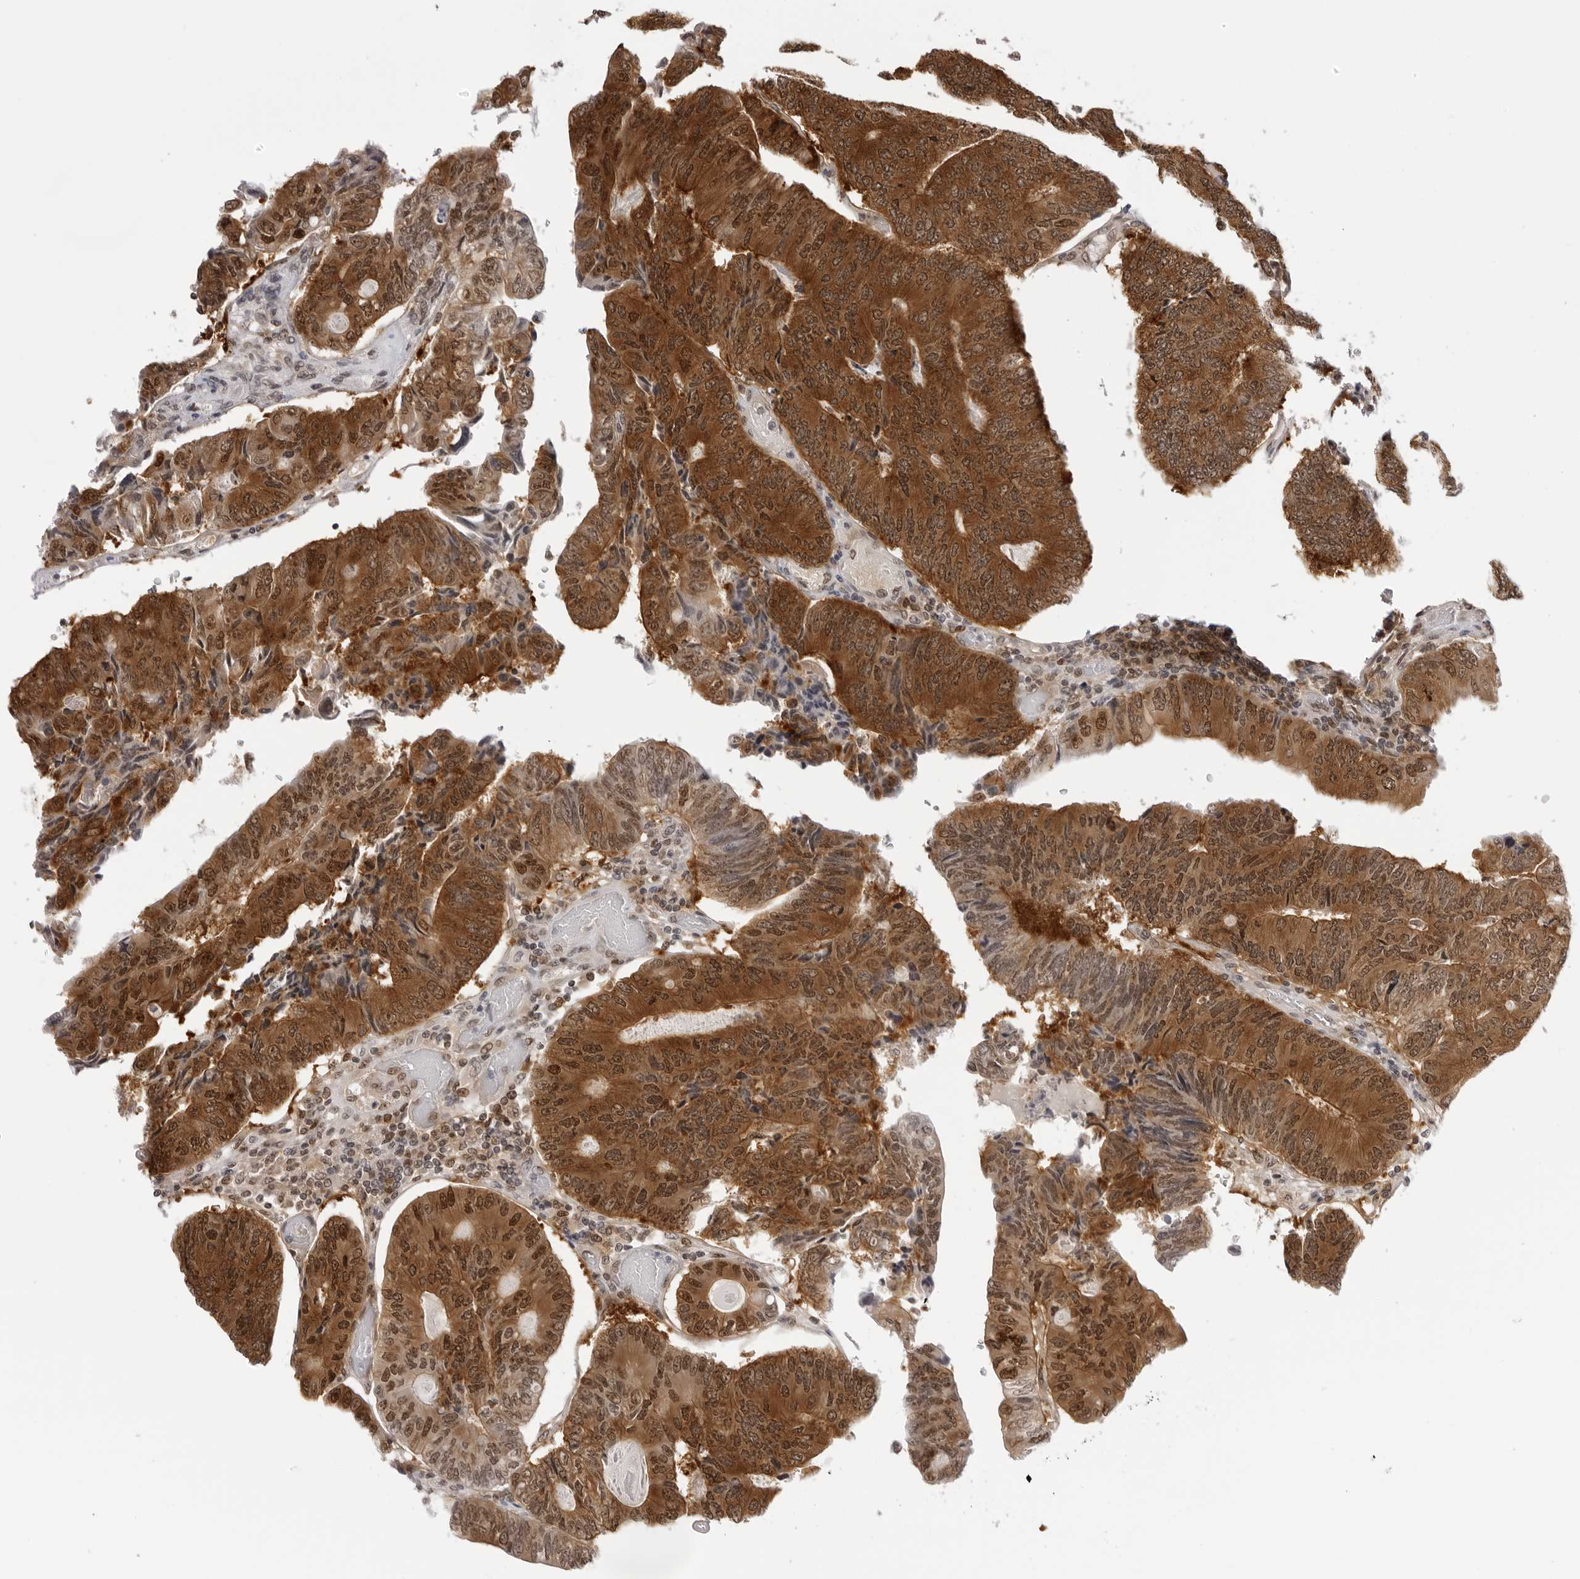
{"staining": {"intensity": "strong", "quantity": ">75%", "location": "cytoplasmic/membranous,nuclear"}, "tissue": "colorectal cancer", "cell_type": "Tumor cells", "image_type": "cancer", "snomed": [{"axis": "morphology", "description": "Adenocarcinoma, NOS"}, {"axis": "topography", "description": "Colon"}], "caption": "Tumor cells reveal high levels of strong cytoplasmic/membranous and nuclear positivity in about >75% of cells in human colorectal cancer.", "gene": "WDR77", "patient": {"sex": "female", "age": 67}}